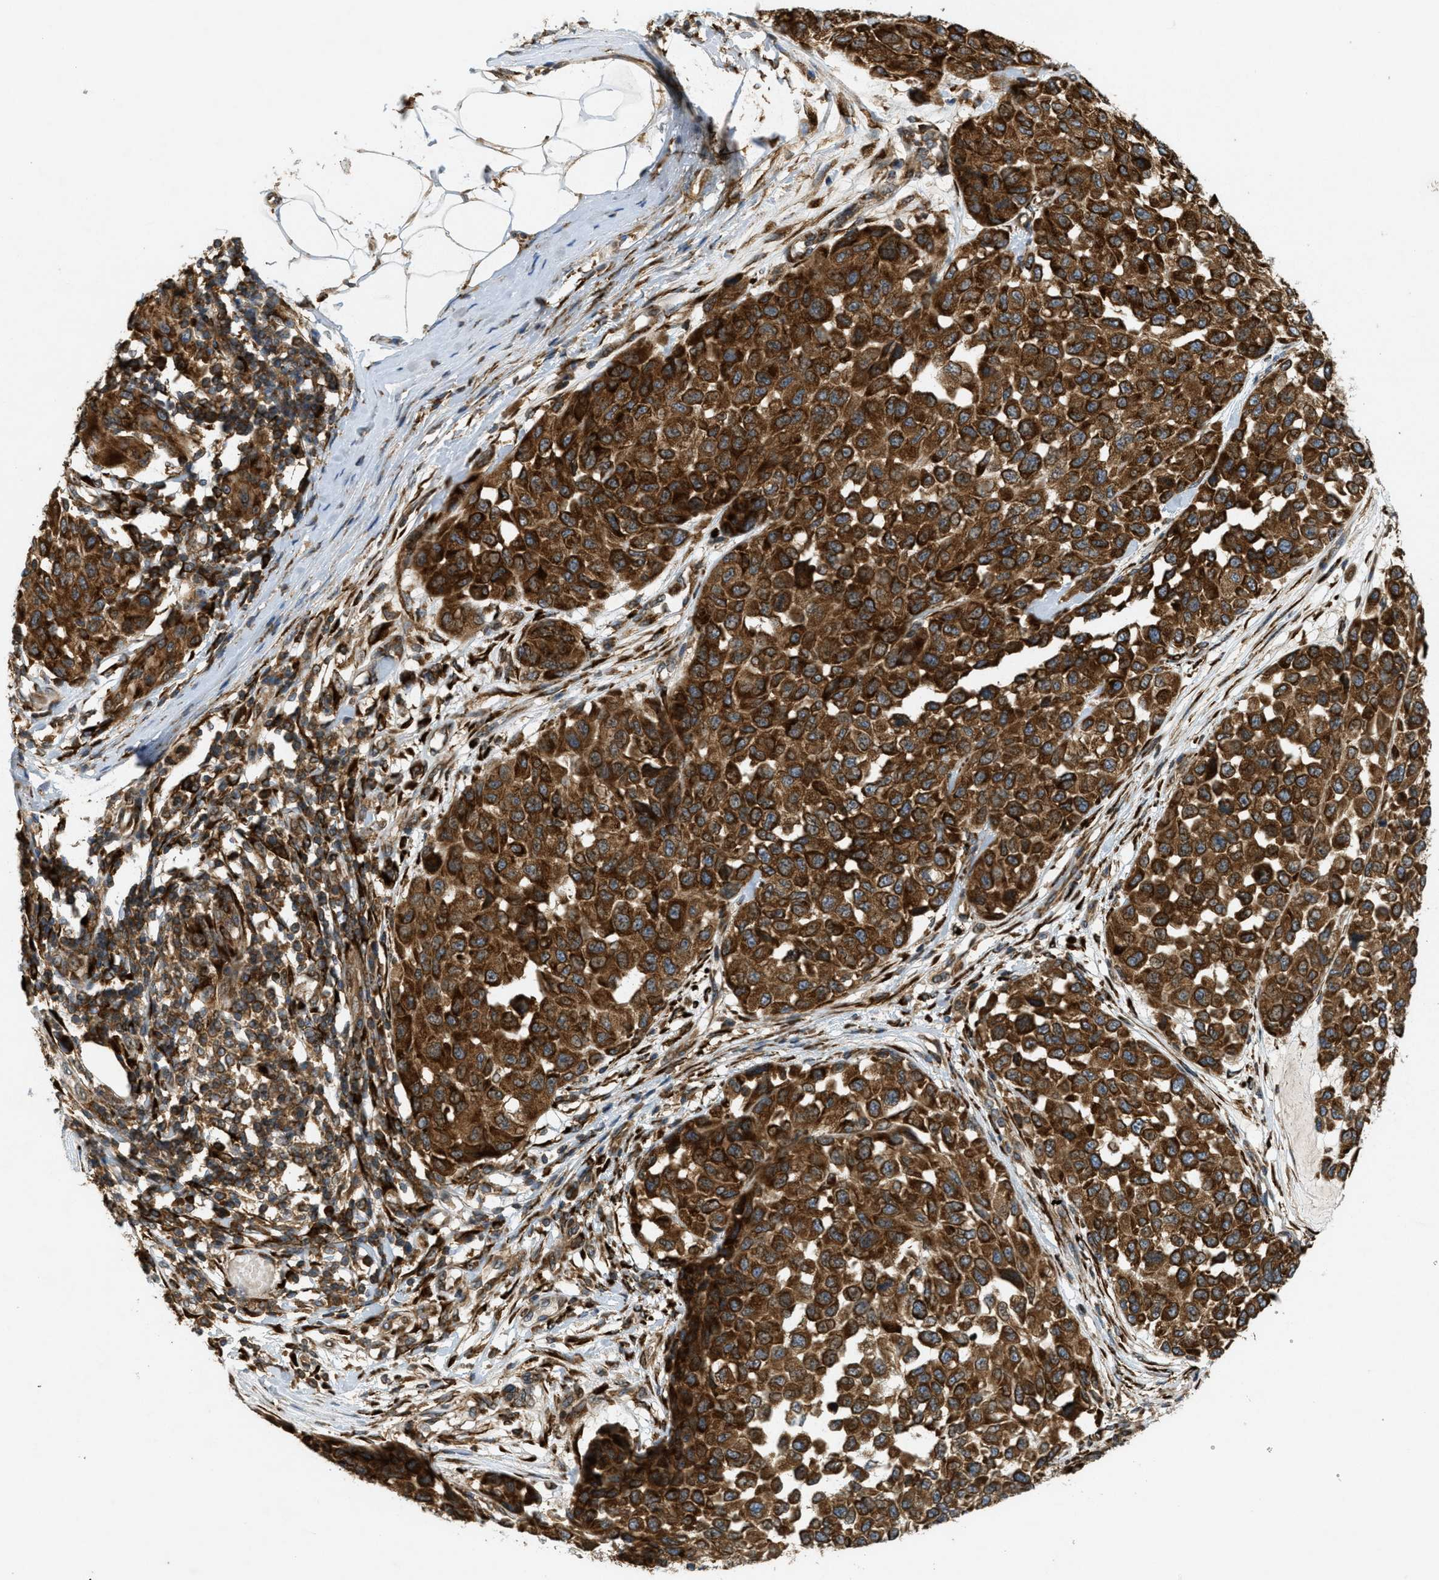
{"staining": {"intensity": "strong", "quantity": ">75%", "location": "cytoplasmic/membranous"}, "tissue": "melanoma", "cell_type": "Tumor cells", "image_type": "cancer", "snomed": [{"axis": "morphology", "description": "Normal tissue, NOS"}, {"axis": "morphology", "description": "Malignant melanoma, NOS"}, {"axis": "topography", "description": "Skin"}], "caption": "Strong cytoplasmic/membranous expression for a protein is identified in approximately >75% of tumor cells of malignant melanoma using immunohistochemistry (IHC).", "gene": "PCDH18", "patient": {"sex": "male", "age": 62}}